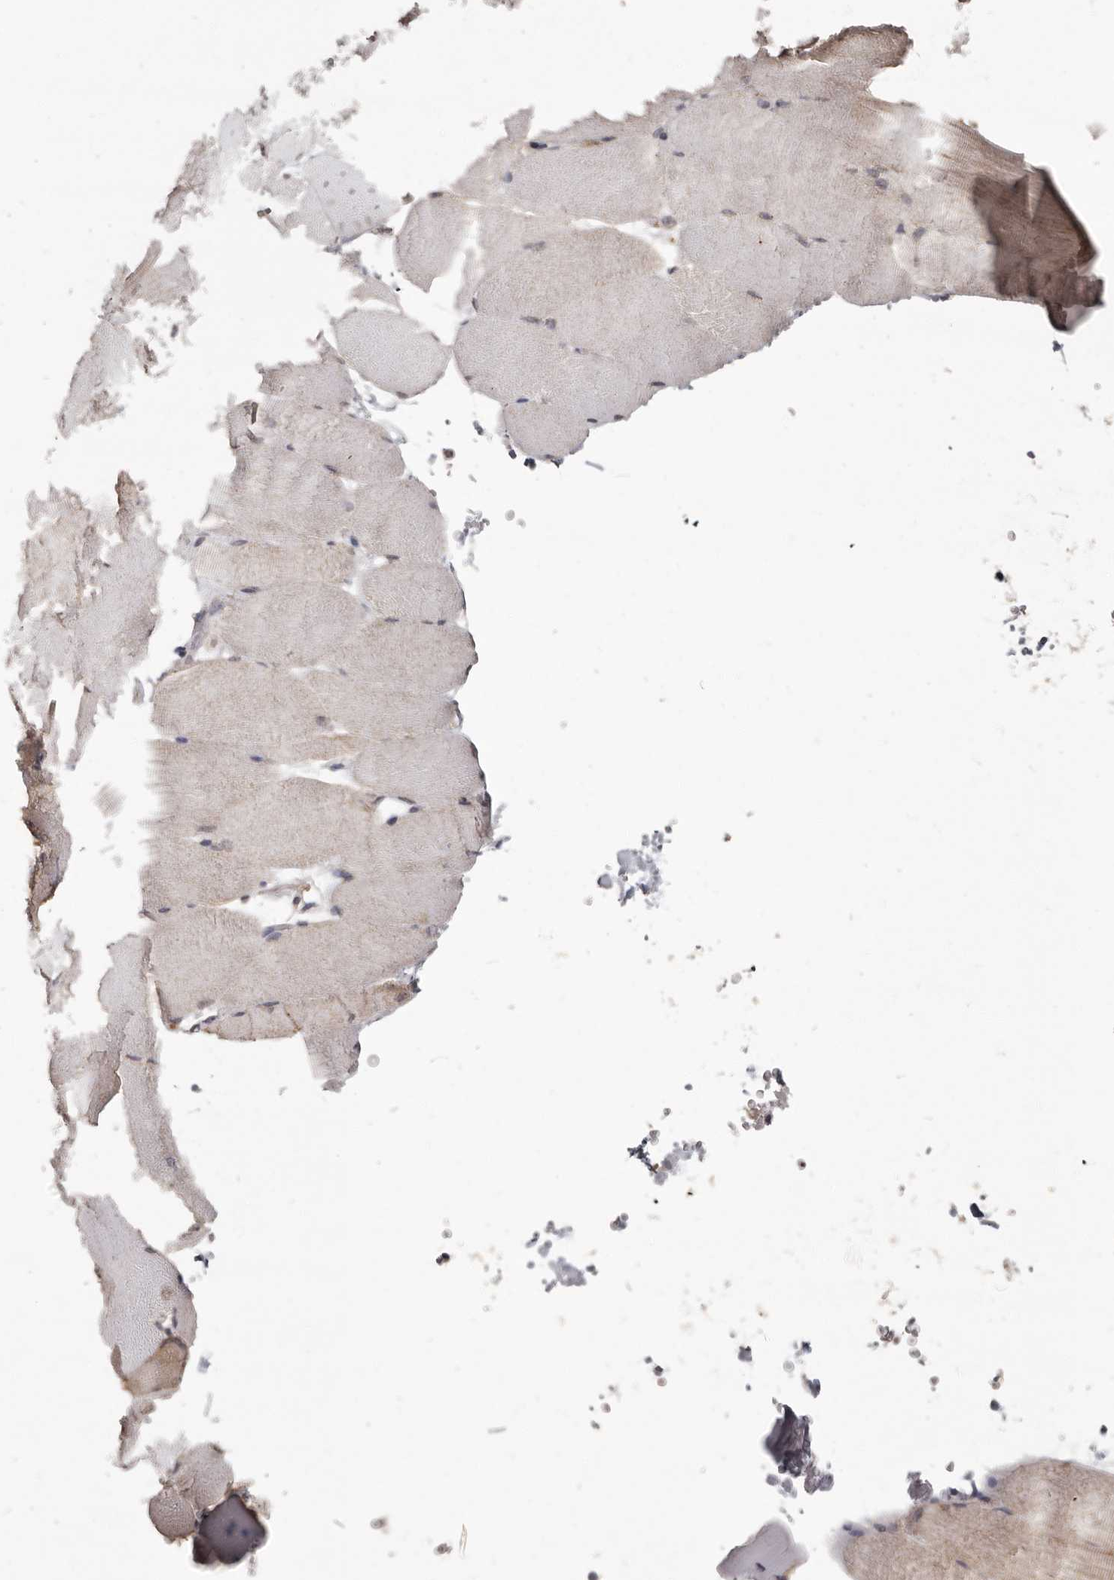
{"staining": {"intensity": "negative", "quantity": "none", "location": "none"}, "tissue": "skeletal muscle", "cell_type": "Myocytes", "image_type": "normal", "snomed": [{"axis": "morphology", "description": "Normal tissue, NOS"}, {"axis": "topography", "description": "Skeletal muscle"}, {"axis": "topography", "description": "Parathyroid gland"}], "caption": "The micrograph reveals no staining of myocytes in normal skeletal muscle.", "gene": "LINGO2", "patient": {"sex": "female", "age": 37}}